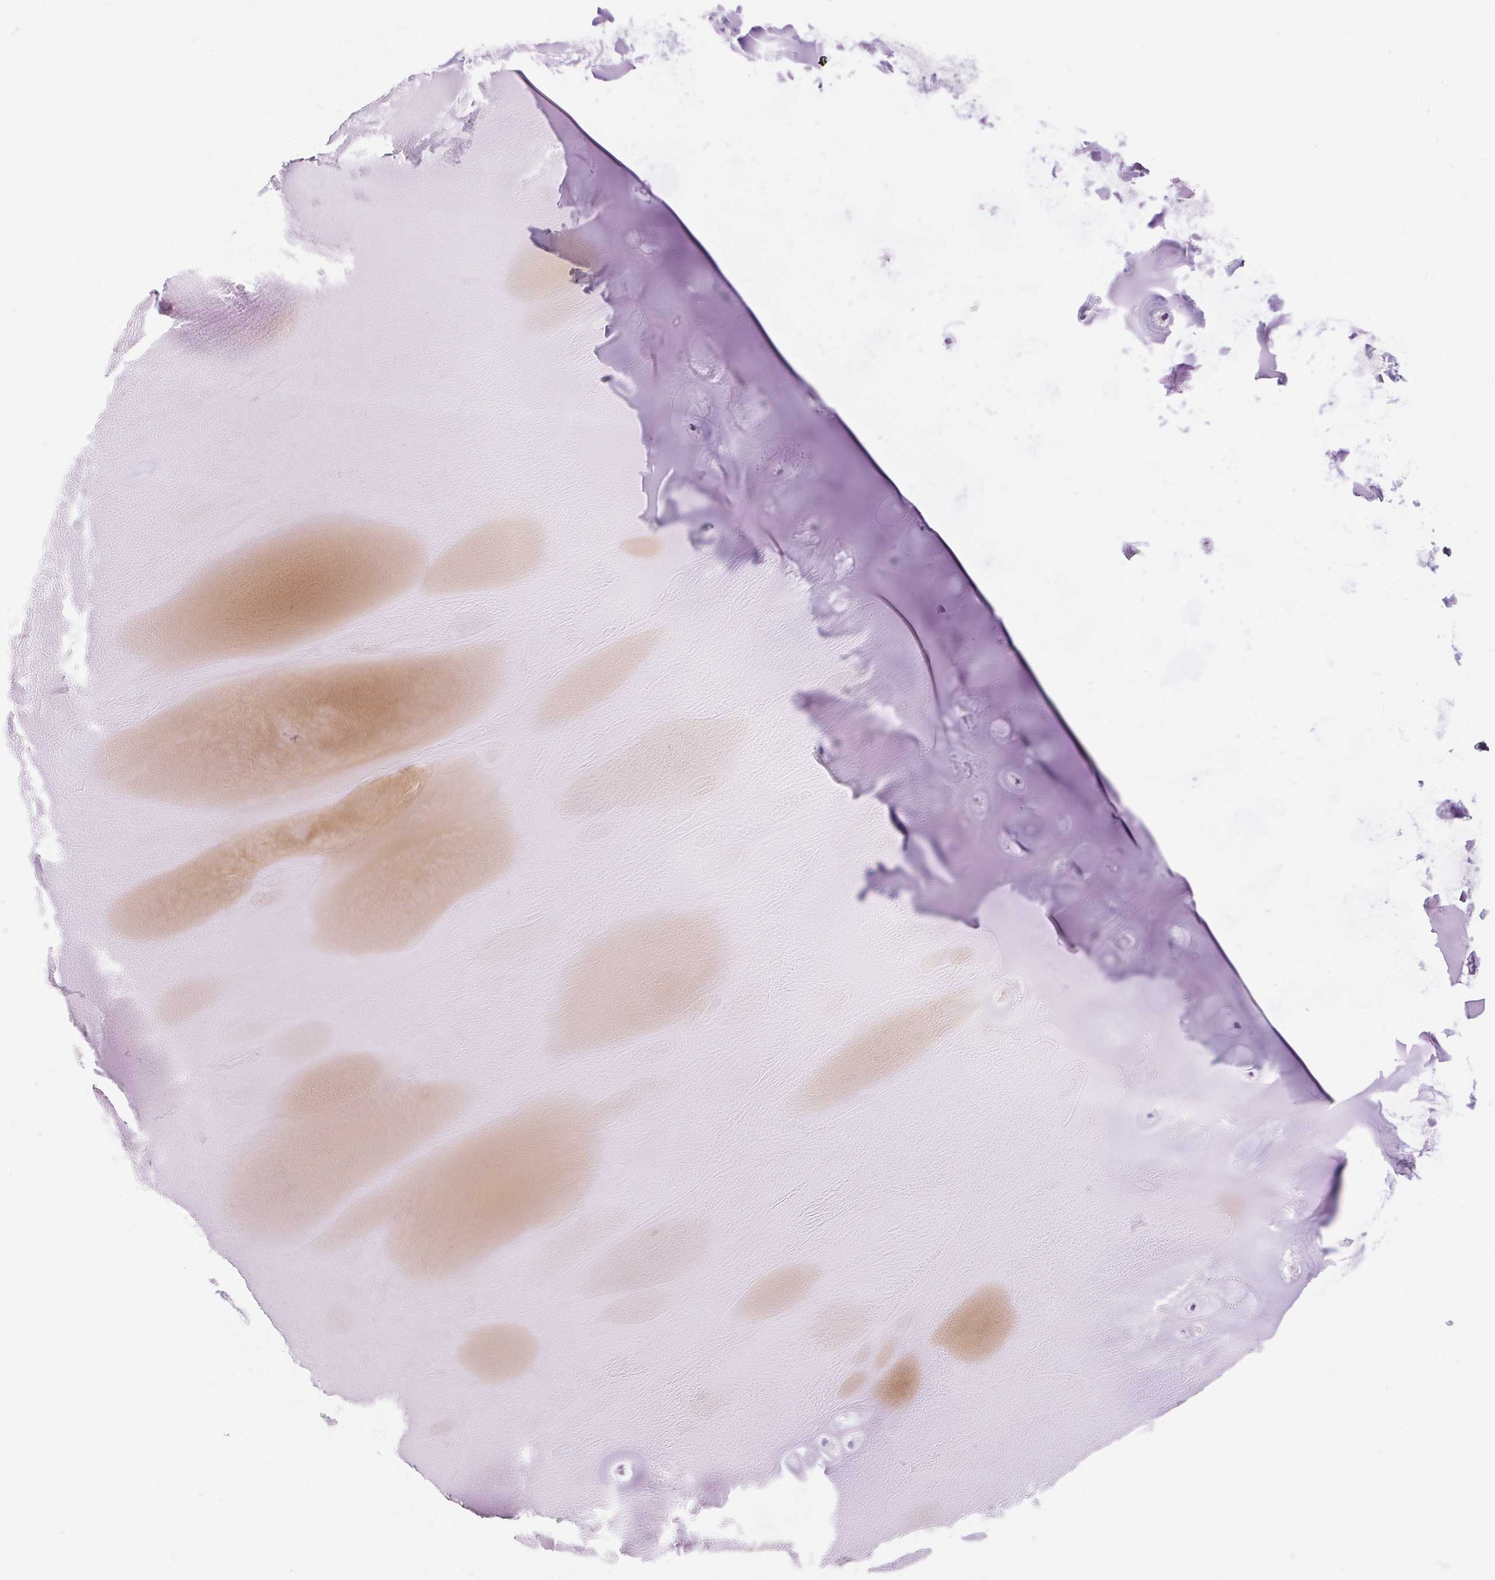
{"staining": {"intensity": "negative", "quantity": "none", "location": "none"}, "tissue": "adipose tissue", "cell_type": "Adipocytes", "image_type": "normal", "snomed": [{"axis": "morphology", "description": "Normal tissue, NOS"}, {"axis": "morphology", "description": "Squamous cell carcinoma, NOS"}, {"axis": "topography", "description": "Cartilage tissue"}, {"axis": "topography", "description": "Bronchus"}, {"axis": "topography", "description": "Lung"}], "caption": "Immunohistochemical staining of benign adipose tissue demonstrates no significant staining in adipocytes. (Brightfield microscopy of DAB immunohistochemistry at high magnification).", "gene": "ASGR2", "patient": {"sex": "male", "age": 66}}